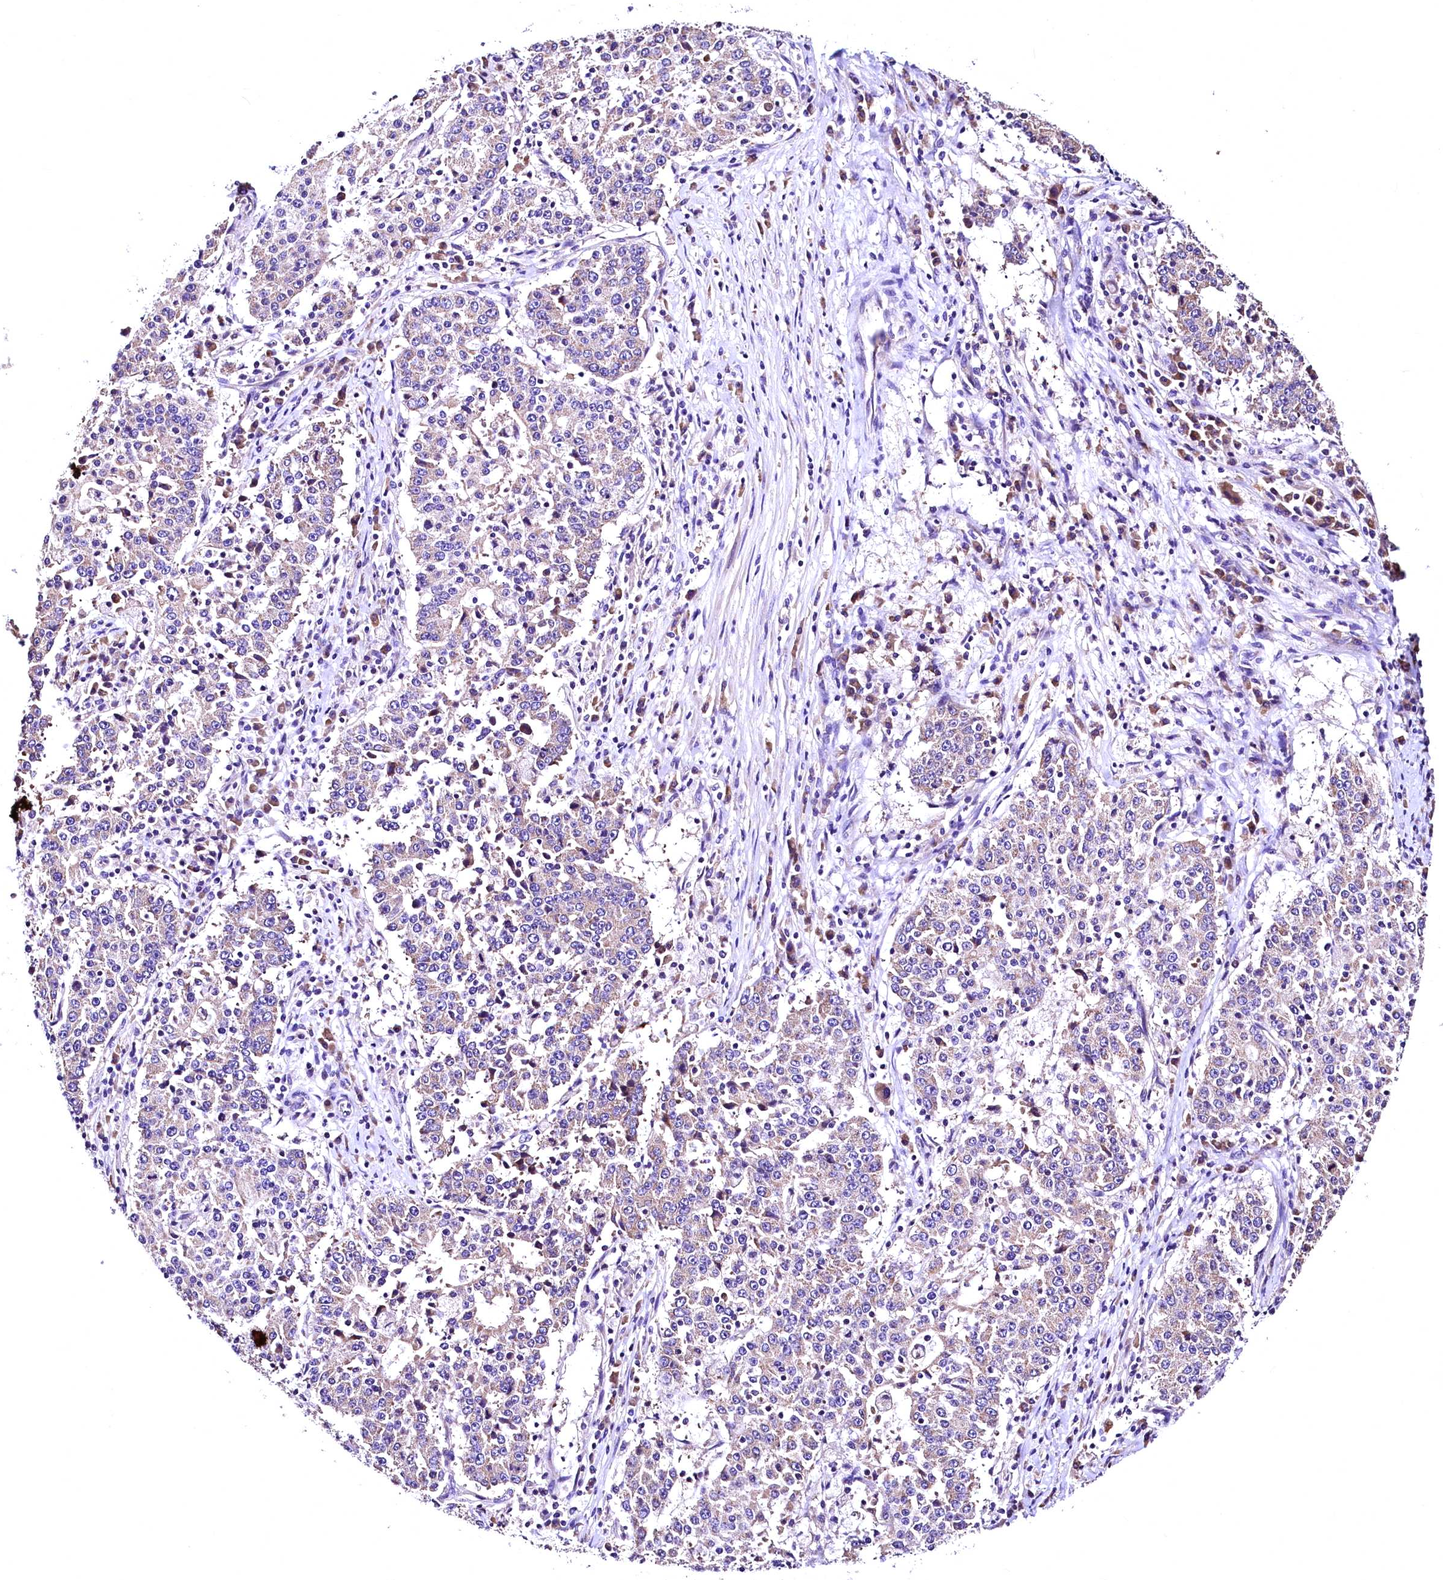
{"staining": {"intensity": "weak", "quantity": "25%-75%", "location": "cytoplasmic/membranous"}, "tissue": "stomach cancer", "cell_type": "Tumor cells", "image_type": "cancer", "snomed": [{"axis": "morphology", "description": "Adenocarcinoma, NOS"}, {"axis": "topography", "description": "Stomach"}], "caption": "DAB (3,3'-diaminobenzidine) immunohistochemical staining of stomach cancer exhibits weak cytoplasmic/membranous protein expression in approximately 25%-75% of tumor cells.", "gene": "LRSAM1", "patient": {"sex": "male", "age": 59}}